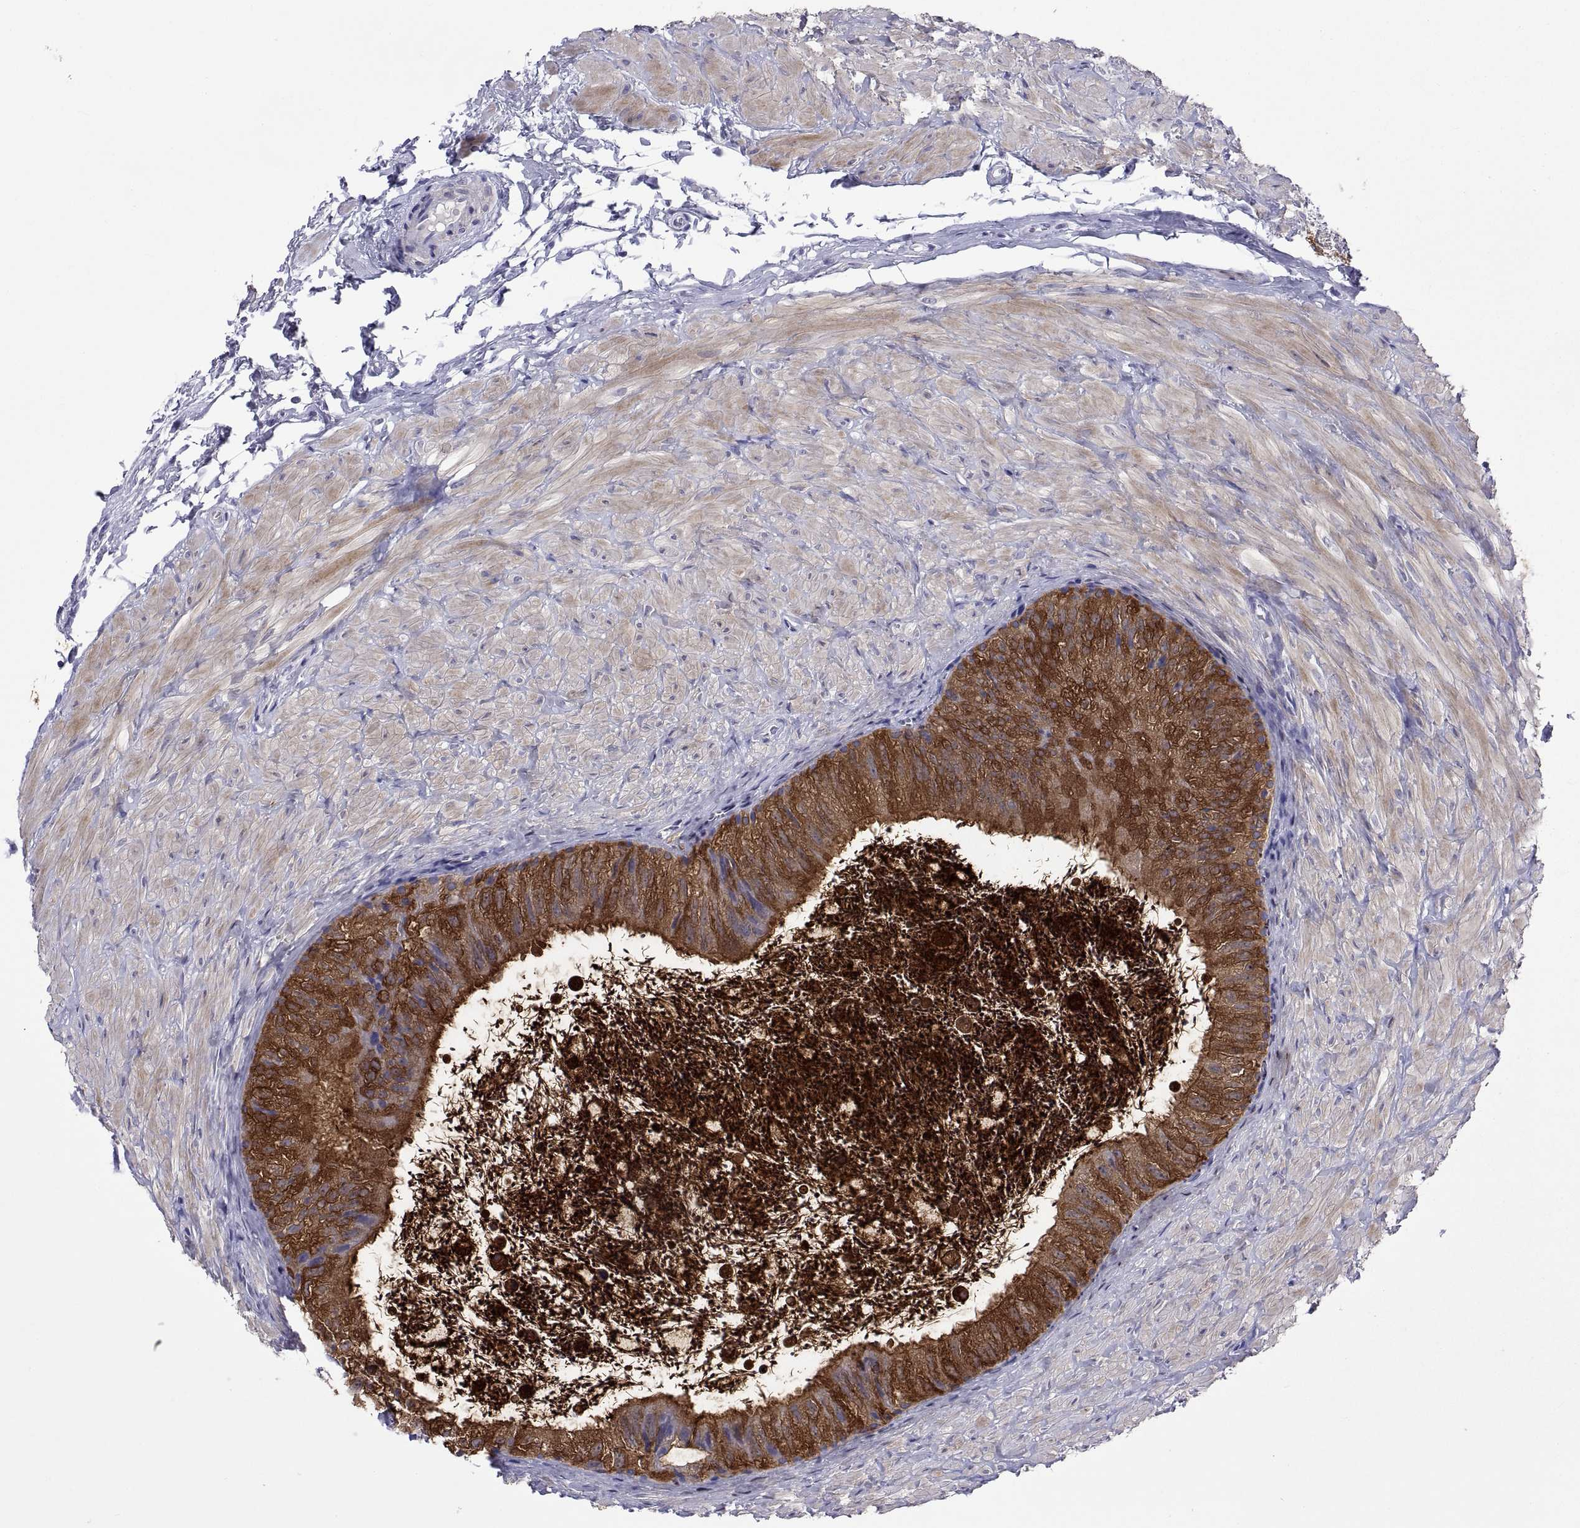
{"staining": {"intensity": "strong", "quantity": "25%-75%", "location": "cytoplasmic/membranous"}, "tissue": "epididymis", "cell_type": "Glandular cells", "image_type": "normal", "snomed": [{"axis": "morphology", "description": "Normal tissue, NOS"}, {"axis": "topography", "description": "Epididymis"}], "caption": "Immunohistochemistry (DAB (3,3'-diaminobenzidine)) staining of unremarkable human epididymis reveals strong cytoplasmic/membranous protein staining in about 25%-75% of glandular cells.", "gene": "BSPH1", "patient": {"sex": "male", "age": 32}}